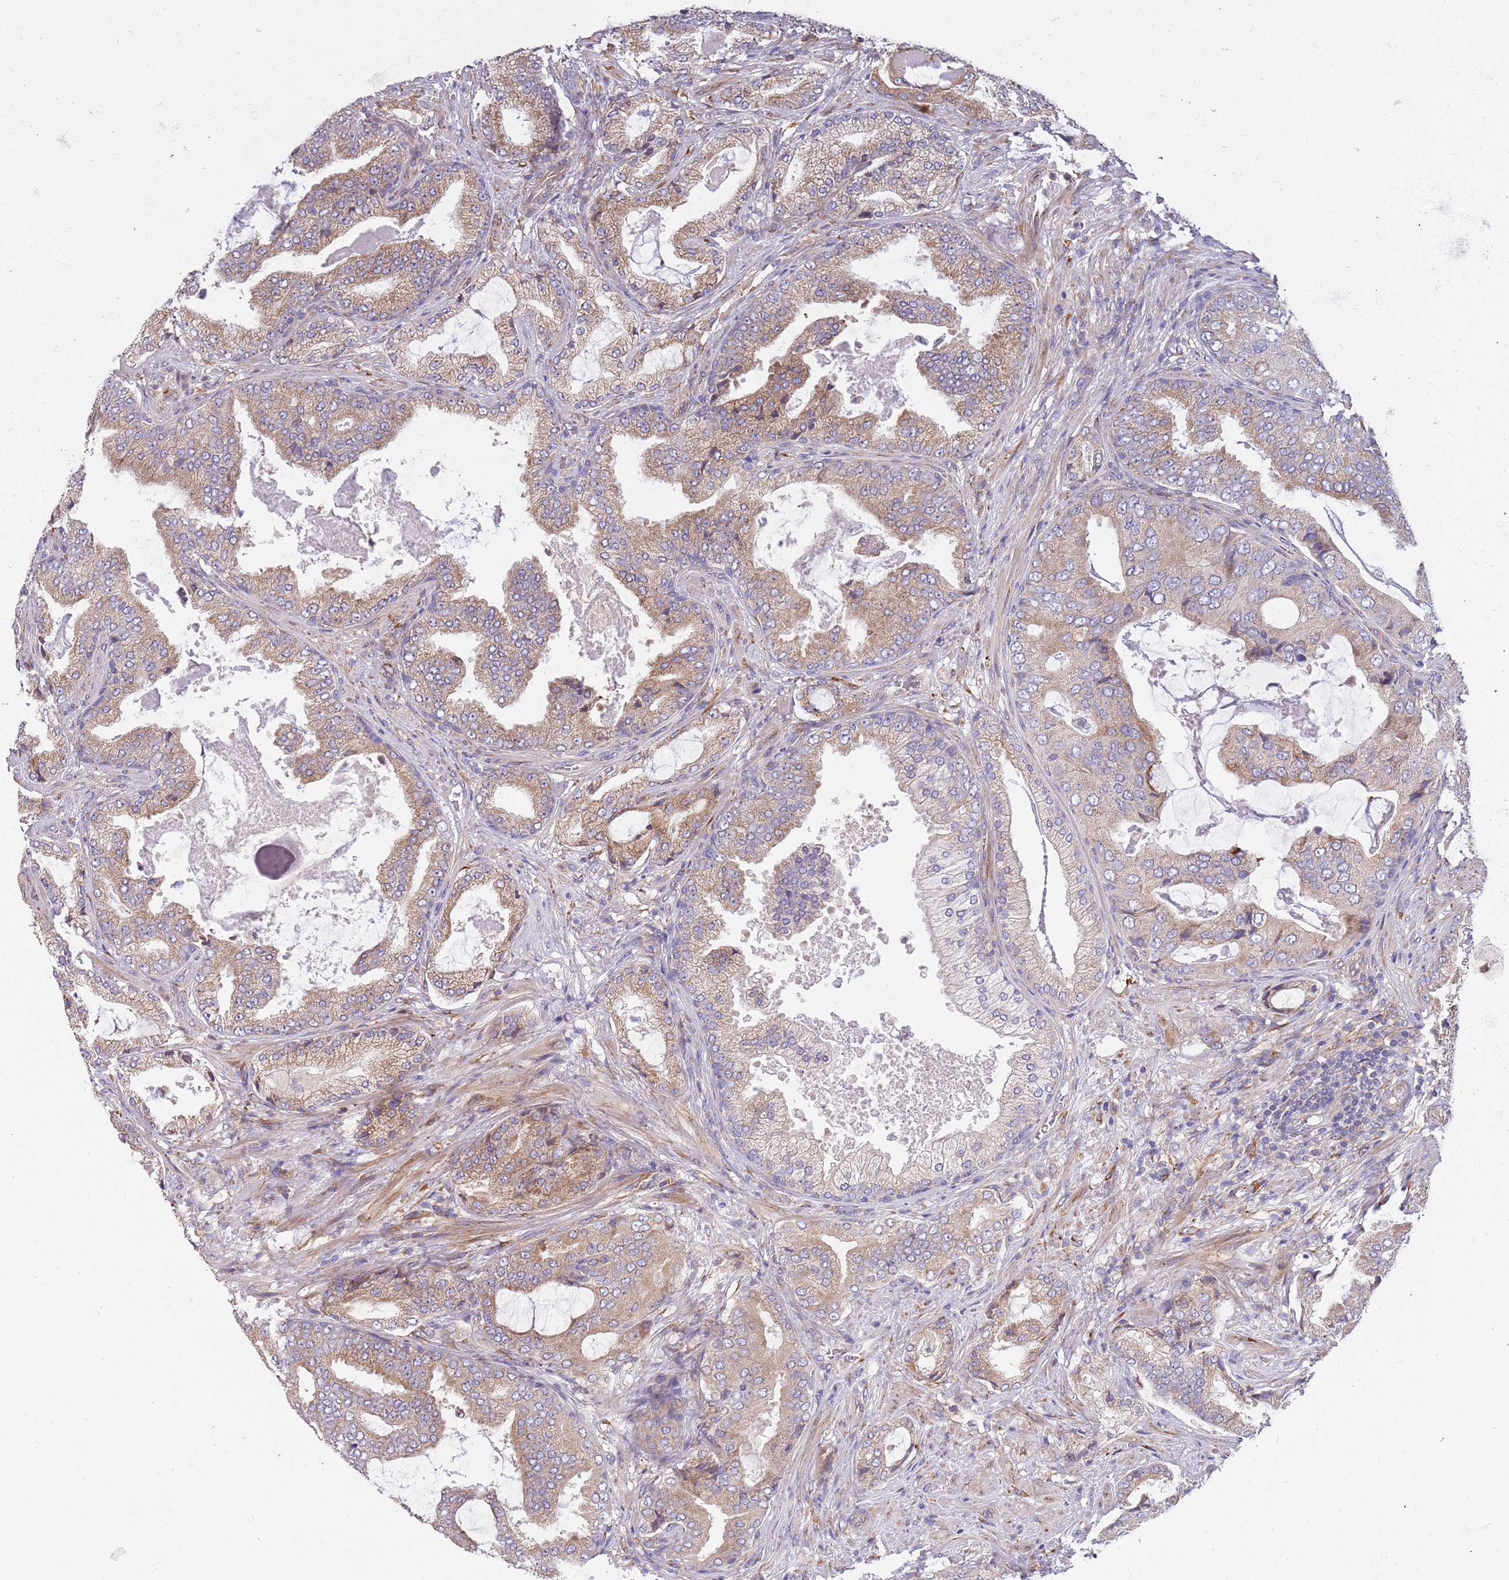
{"staining": {"intensity": "moderate", "quantity": ">75%", "location": "cytoplasmic/membranous"}, "tissue": "prostate cancer", "cell_type": "Tumor cells", "image_type": "cancer", "snomed": [{"axis": "morphology", "description": "Adenocarcinoma, High grade"}, {"axis": "topography", "description": "Prostate"}], "caption": "IHC micrograph of human prostate high-grade adenocarcinoma stained for a protein (brown), which shows medium levels of moderate cytoplasmic/membranous expression in approximately >75% of tumor cells.", "gene": "ARMCX6", "patient": {"sex": "male", "age": 68}}